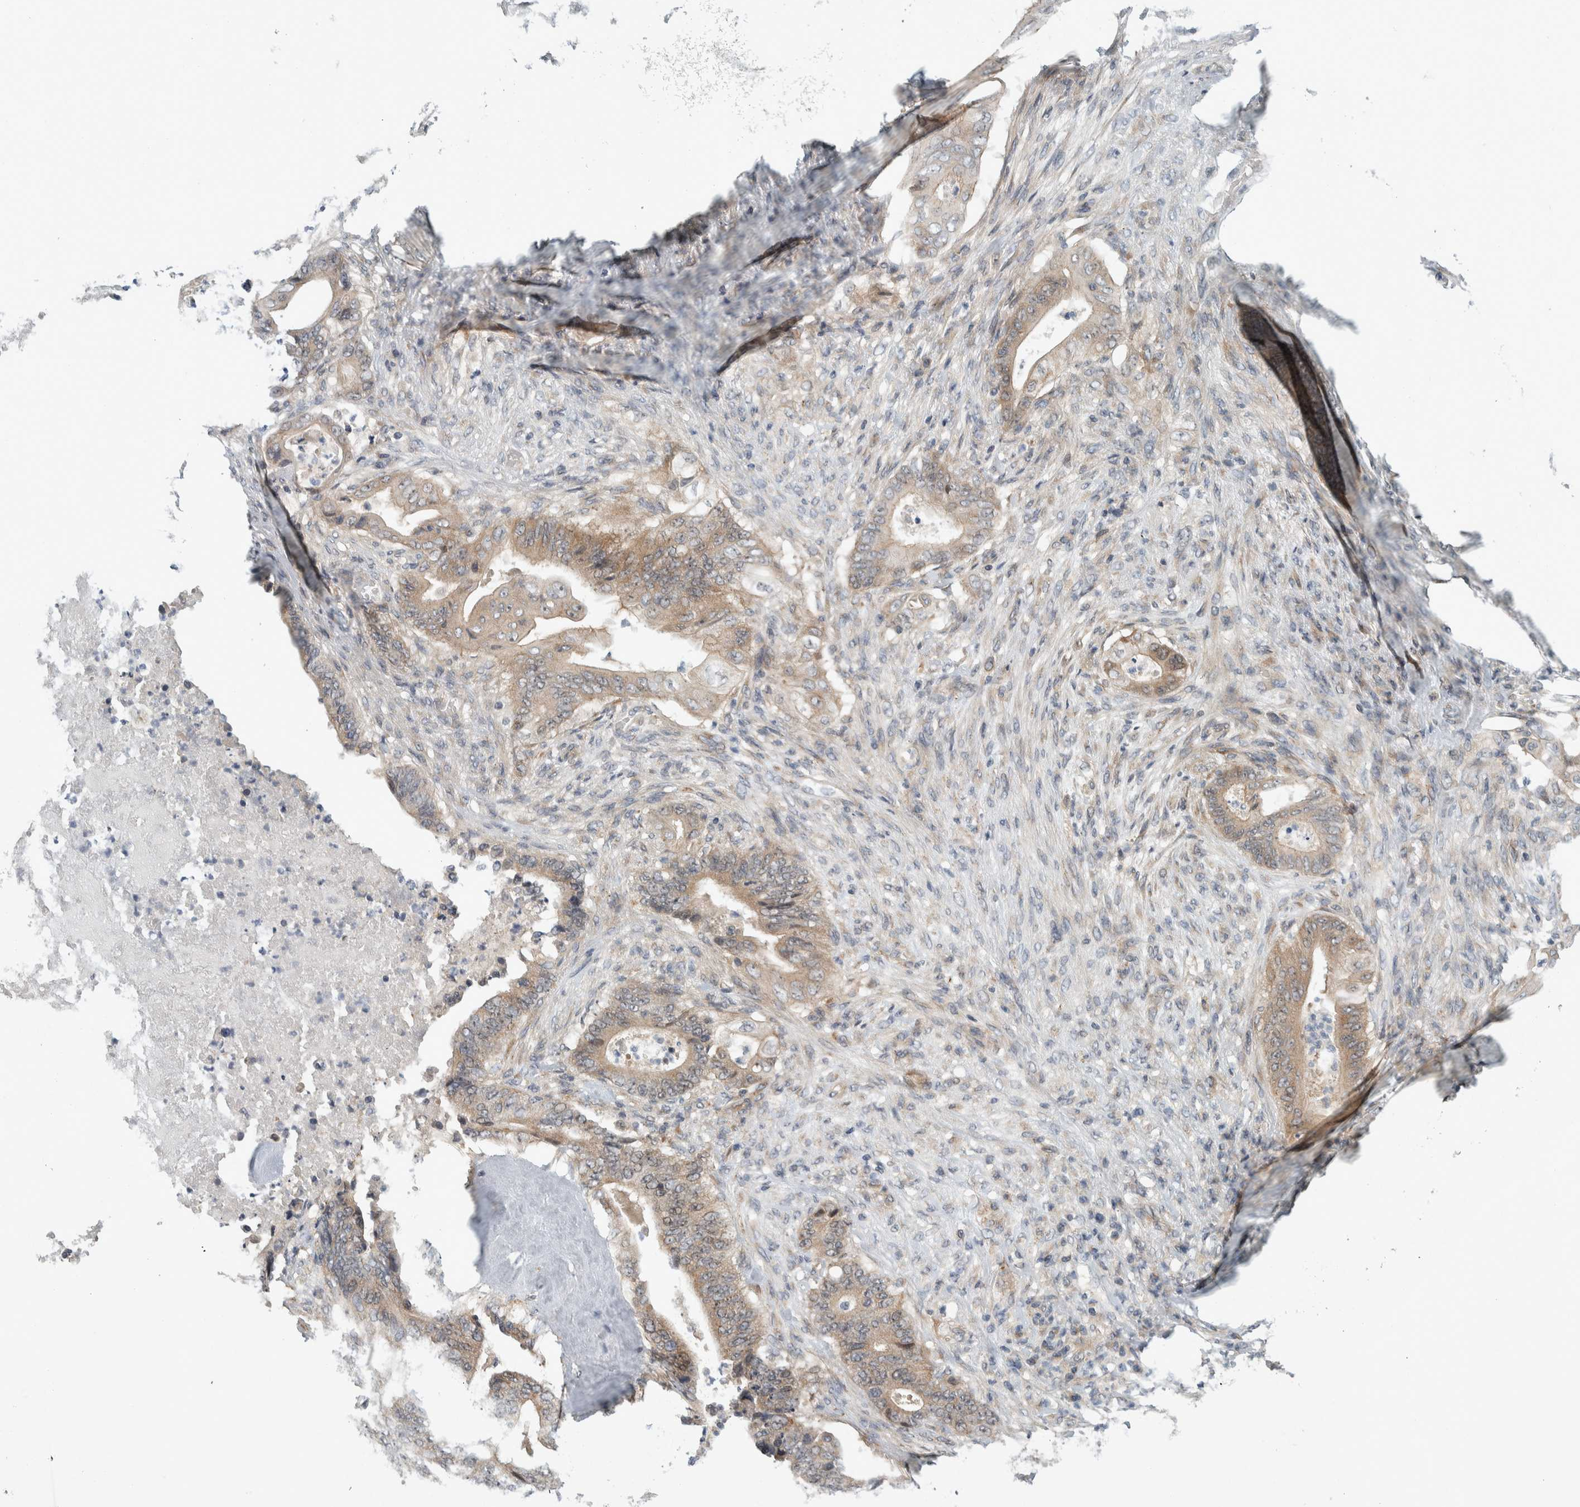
{"staining": {"intensity": "weak", "quantity": ">75%", "location": "cytoplasmic/membranous"}, "tissue": "stomach cancer", "cell_type": "Tumor cells", "image_type": "cancer", "snomed": [{"axis": "morphology", "description": "Adenocarcinoma, NOS"}, {"axis": "topography", "description": "Stomach"}], "caption": "Protein staining of stomach adenocarcinoma tissue shows weak cytoplasmic/membranous staining in approximately >75% of tumor cells. The protein of interest is stained brown, and the nuclei are stained in blue (DAB IHC with brightfield microscopy, high magnification).", "gene": "MPRIP", "patient": {"sex": "female", "age": 73}}